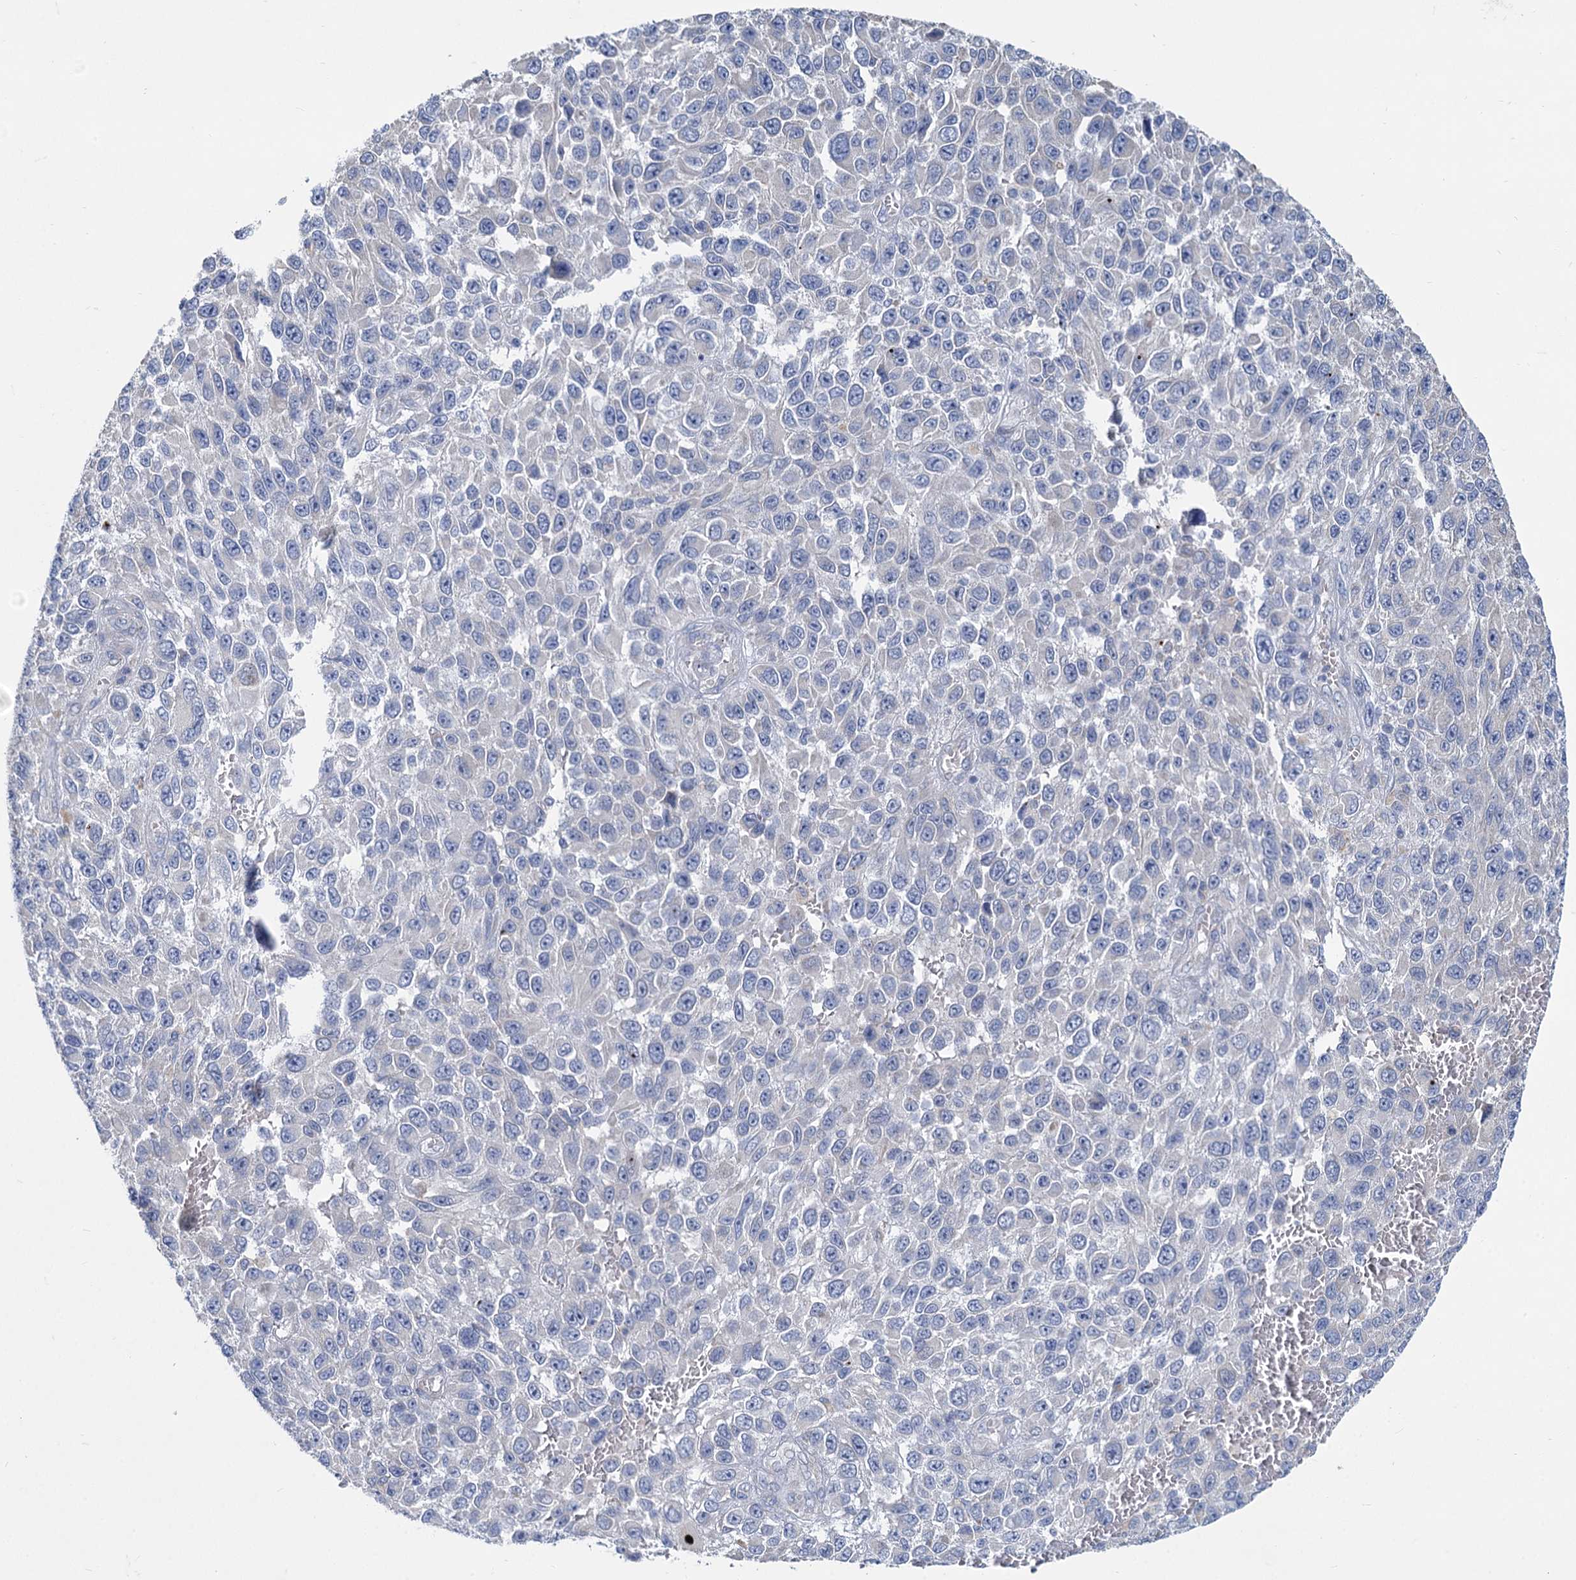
{"staining": {"intensity": "negative", "quantity": "none", "location": "none"}, "tissue": "melanoma", "cell_type": "Tumor cells", "image_type": "cancer", "snomed": [{"axis": "morphology", "description": "Normal tissue, NOS"}, {"axis": "morphology", "description": "Malignant melanoma, NOS"}, {"axis": "topography", "description": "Skin"}], "caption": "This is a histopathology image of IHC staining of malignant melanoma, which shows no staining in tumor cells.", "gene": "PRSS35", "patient": {"sex": "female", "age": 96}}